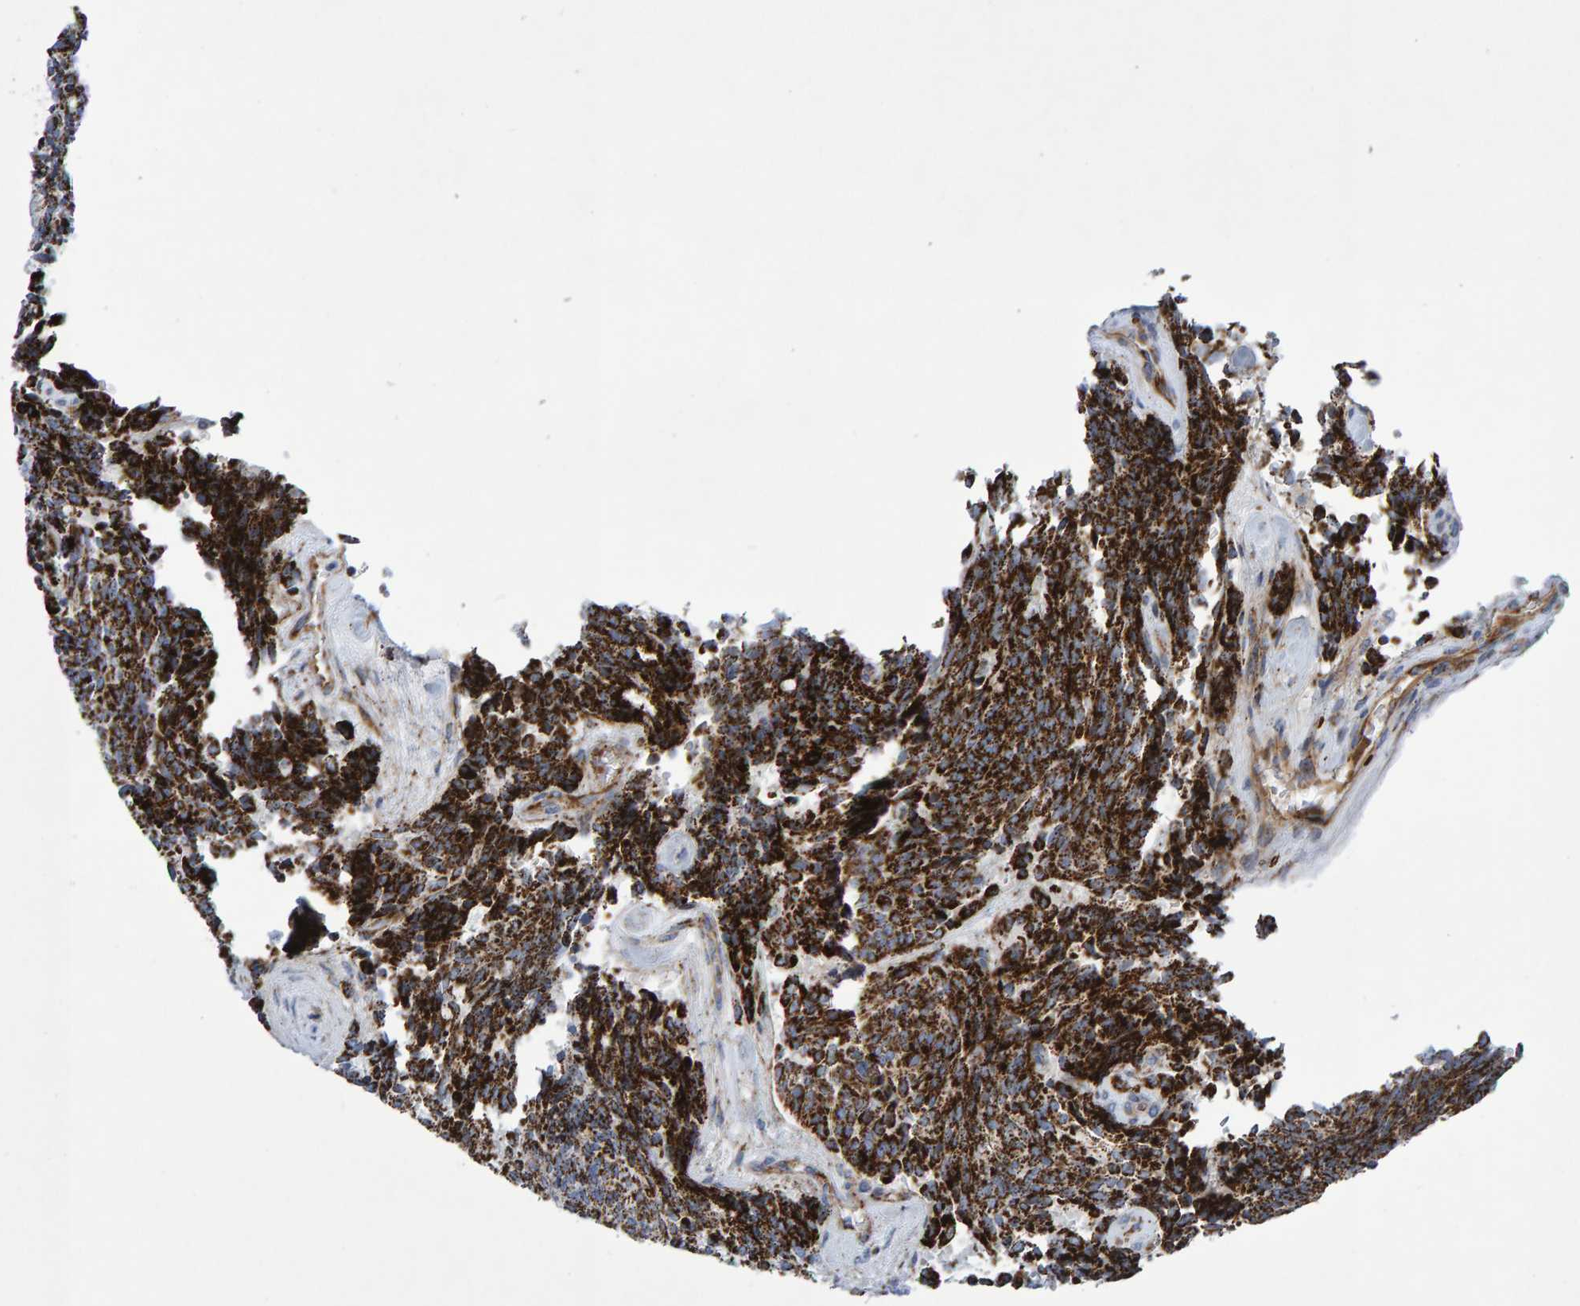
{"staining": {"intensity": "strong", "quantity": ">75%", "location": "cytoplasmic/membranous"}, "tissue": "carcinoid", "cell_type": "Tumor cells", "image_type": "cancer", "snomed": [{"axis": "morphology", "description": "Carcinoid, malignant, NOS"}, {"axis": "topography", "description": "Pancreas"}], "caption": "IHC (DAB) staining of carcinoid exhibits strong cytoplasmic/membranous protein staining in about >75% of tumor cells. The staining was performed using DAB, with brown indicating positive protein expression. Nuclei are stained blue with hematoxylin.", "gene": "GGTA1", "patient": {"sex": "female", "age": 54}}